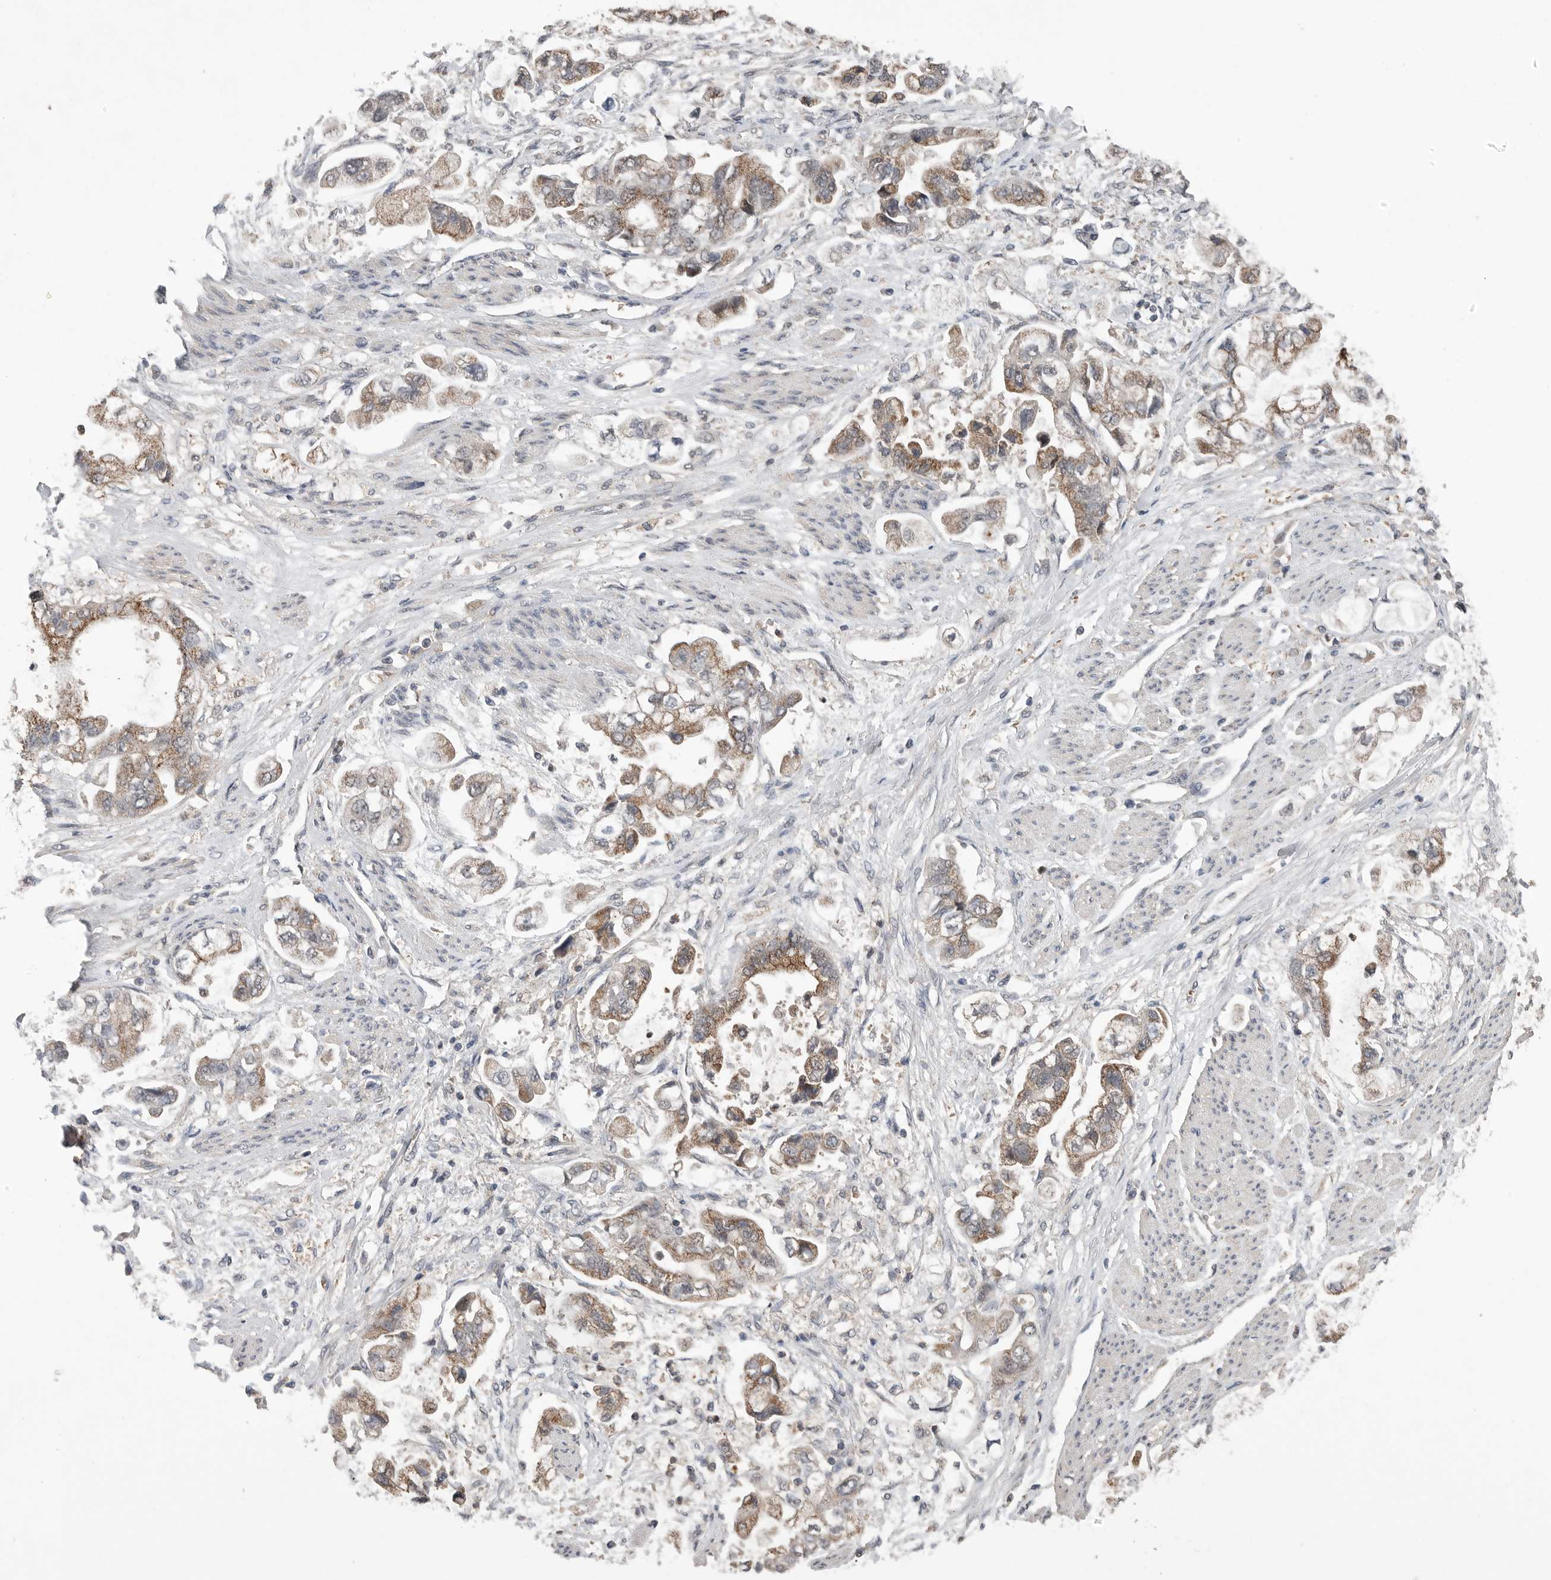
{"staining": {"intensity": "moderate", "quantity": ">75%", "location": "cytoplasmic/membranous"}, "tissue": "stomach cancer", "cell_type": "Tumor cells", "image_type": "cancer", "snomed": [{"axis": "morphology", "description": "Adenocarcinoma, NOS"}, {"axis": "topography", "description": "Stomach"}], "caption": "Stomach cancer (adenocarcinoma) stained with immunohistochemistry exhibits moderate cytoplasmic/membranous positivity in approximately >75% of tumor cells.", "gene": "SCP2", "patient": {"sex": "male", "age": 62}}